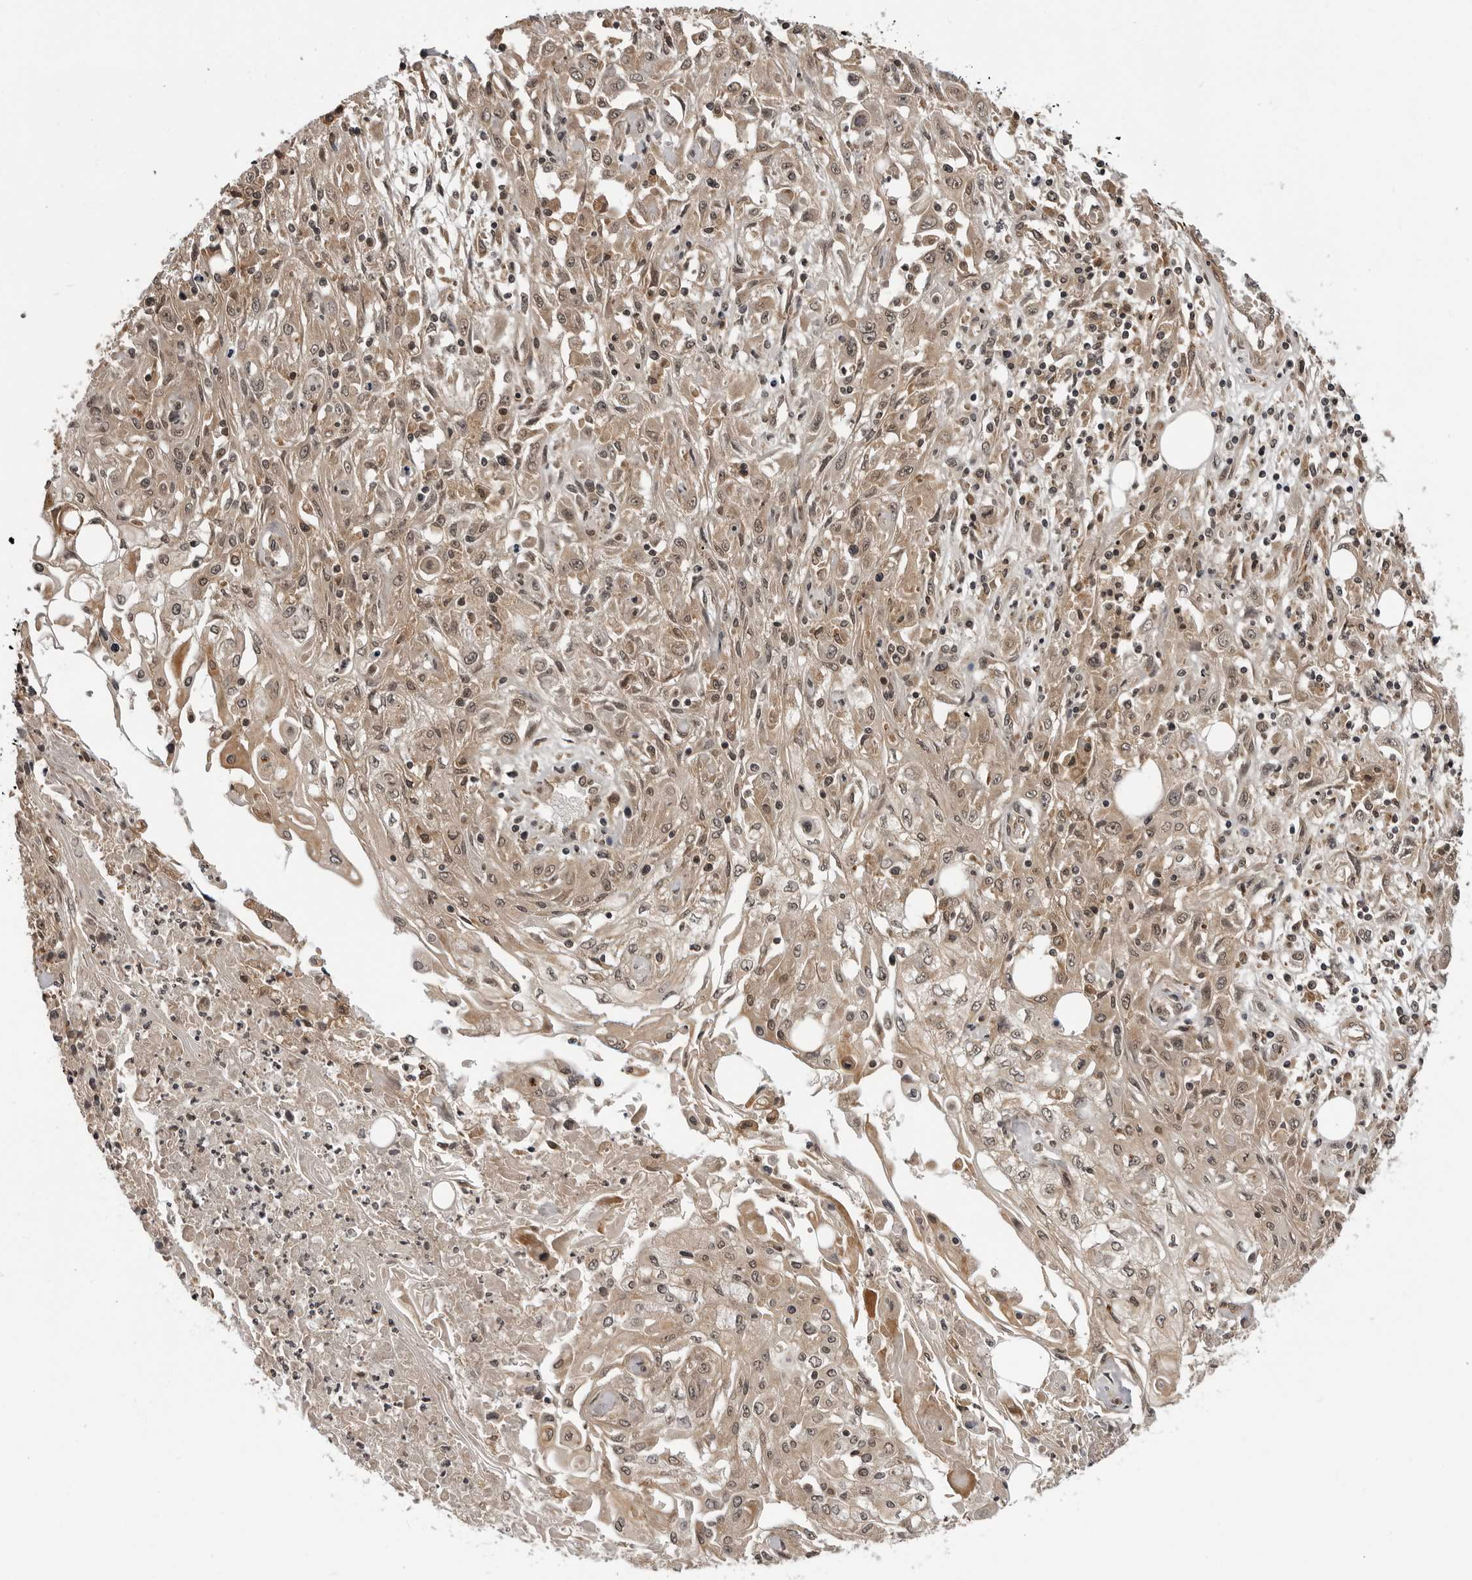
{"staining": {"intensity": "weak", "quantity": ">75%", "location": "cytoplasmic/membranous,nuclear"}, "tissue": "skin cancer", "cell_type": "Tumor cells", "image_type": "cancer", "snomed": [{"axis": "morphology", "description": "Squamous cell carcinoma, NOS"}, {"axis": "morphology", "description": "Squamous cell carcinoma, metastatic, NOS"}, {"axis": "topography", "description": "Skin"}, {"axis": "topography", "description": "Lymph node"}], "caption": "A histopathology image showing weak cytoplasmic/membranous and nuclear staining in approximately >75% of tumor cells in skin metastatic squamous cell carcinoma, as visualized by brown immunohistochemical staining.", "gene": "IL24", "patient": {"sex": "male", "age": 75}}